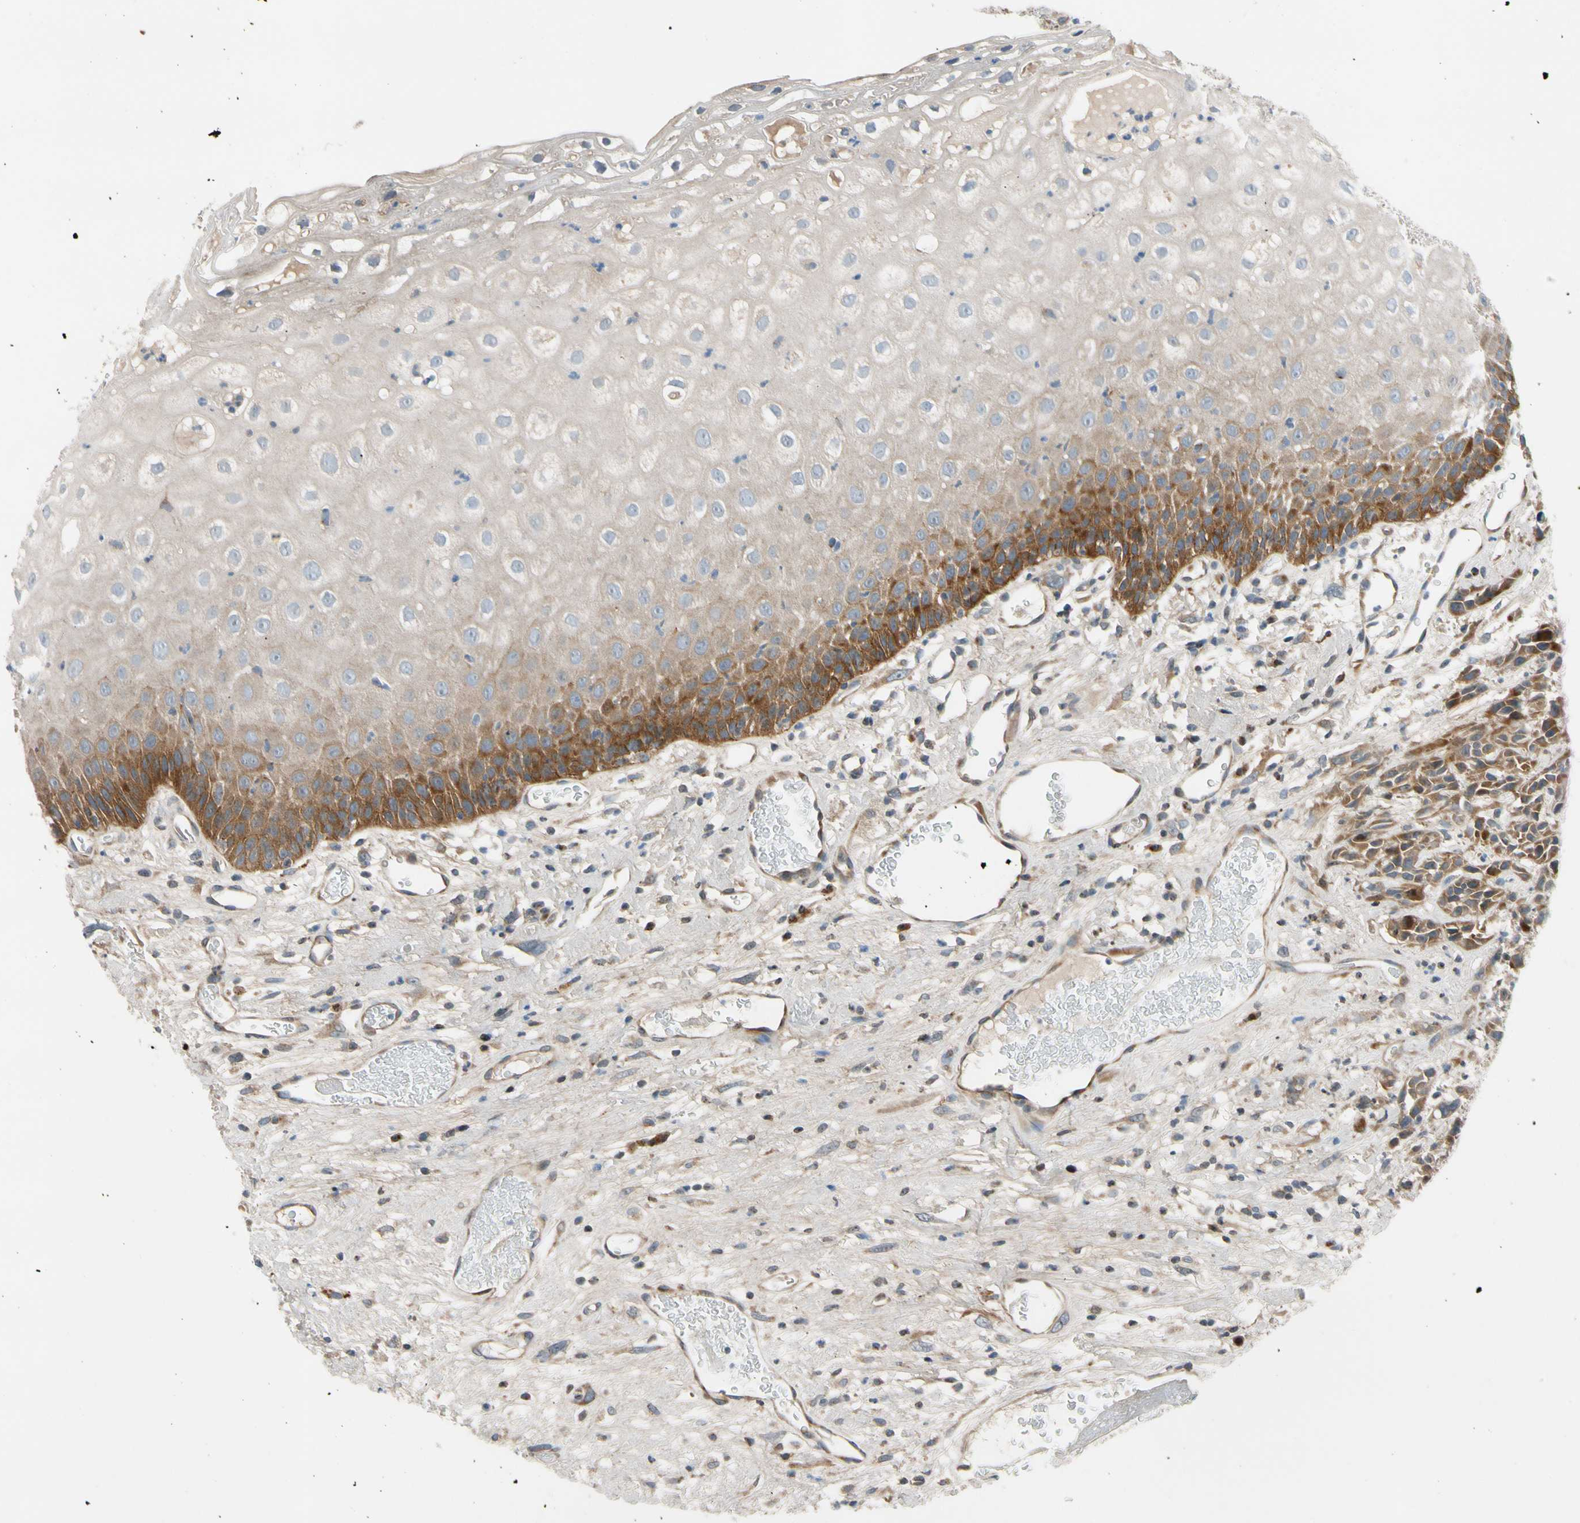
{"staining": {"intensity": "weak", "quantity": ">75%", "location": "cytoplasmic/membranous"}, "tissue": "head and neck cancer", "cell_type": "Tumor cells", "image_type": "cancer", "snomed": [{"axis": "morphology", "description": "Normal tissue, NOS"}, {"axis": "morphology", "description": "Squamous cell carcinoma, NOS"}, {"axis": "topography", "description": "Cartilage tissue"}, {"axis": "topography", "description": "Head-Neck"}], "caption": "Protein staining of squamous cell carcinoma (head and neck) tissue displays weak cytoplasmic/membranous positivity in approximately >75% of tumor cells.", "gene": "MST1R", "patient": {"sex": "male", "age": 62}}